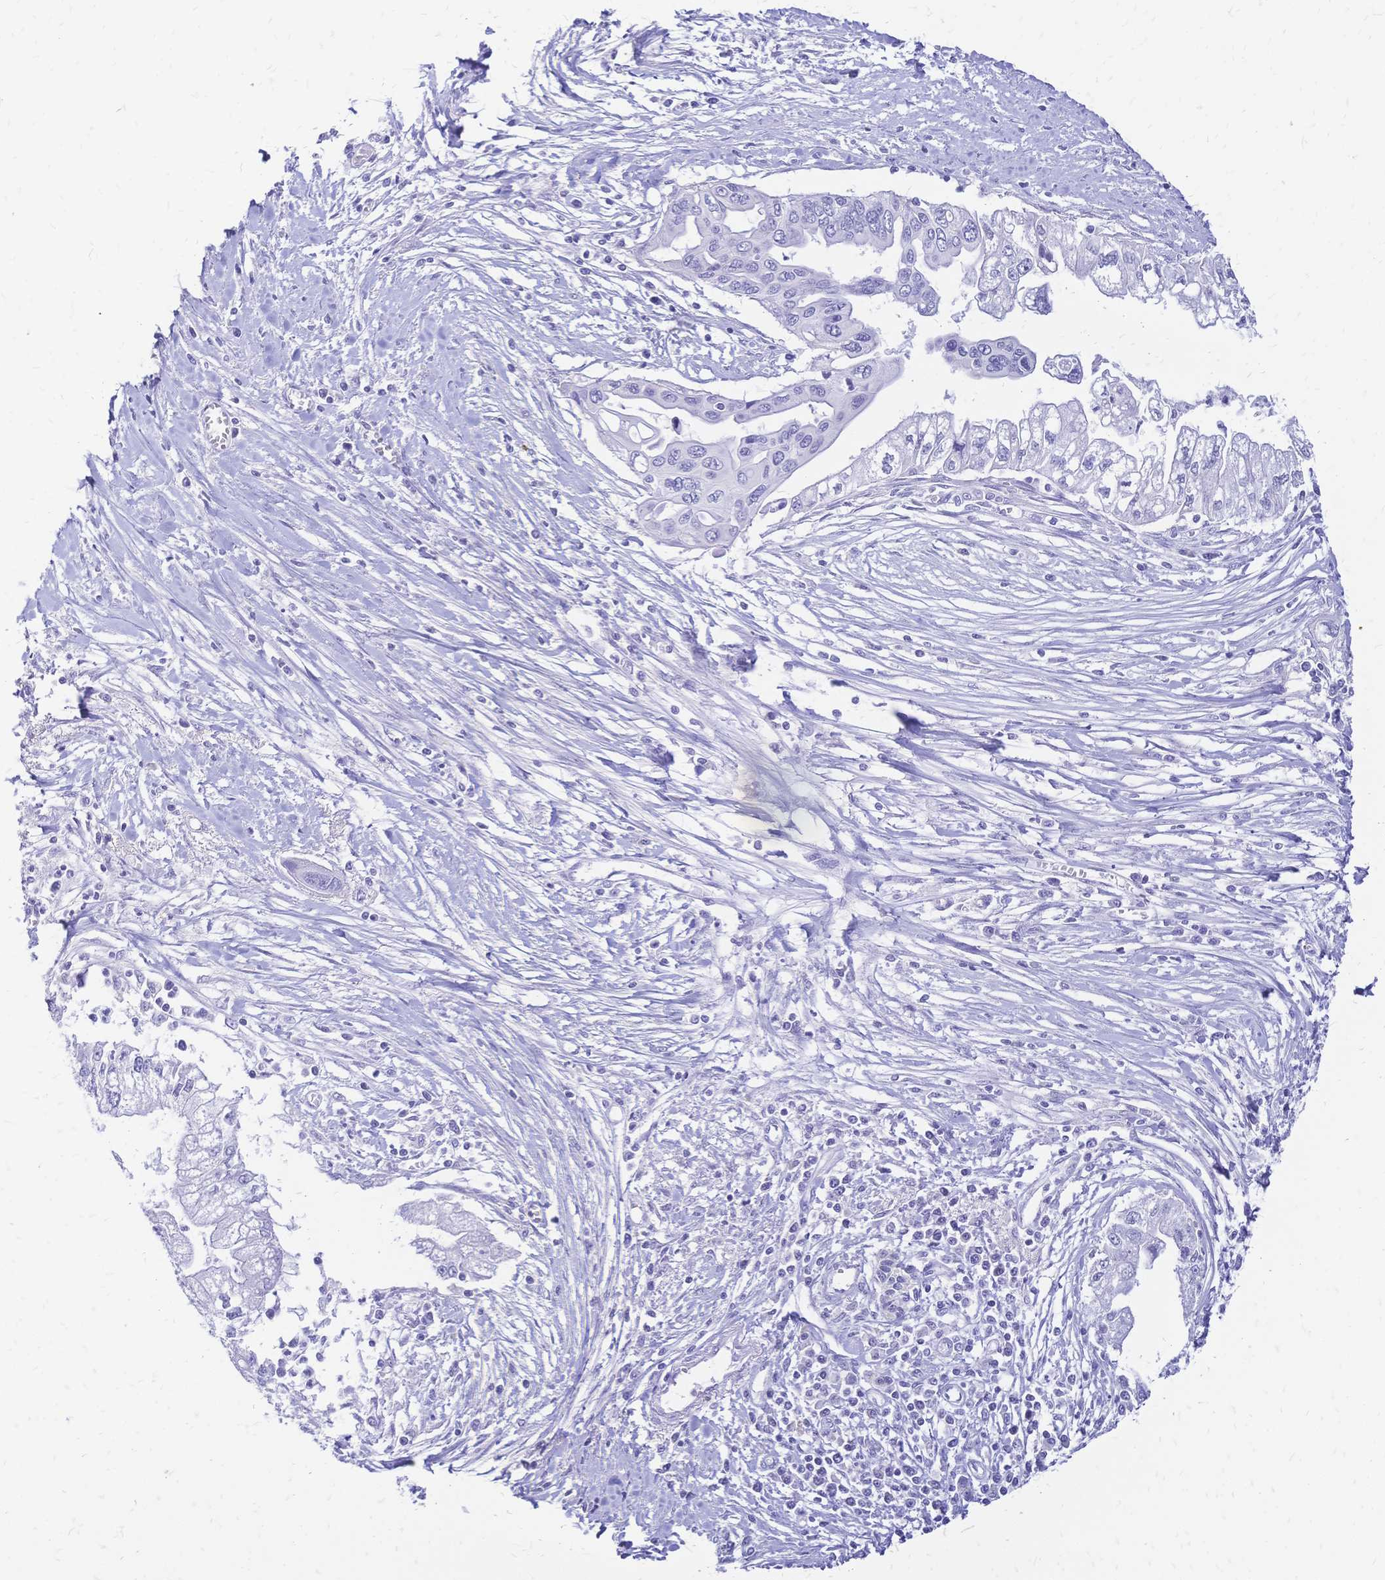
{"staining": {"intensity": "negative", "quantity": "none", "location": "none"}, "tissue": "pancreatic cancer", "cell_type": "Tumor cells", "image_type": "cancer", "snomed": [{"axis": "morphology", "description": "Adenocarcinoma, NOS"}, {"axis": "topography", "description": "Pancreas"}], "caption": "Histopathology image shows no significant protein positivity in tumor cells of adenocarcinoma (pancreatic).", "gene": "FA2H", "patient": {"sex": "male", "age": 70}}